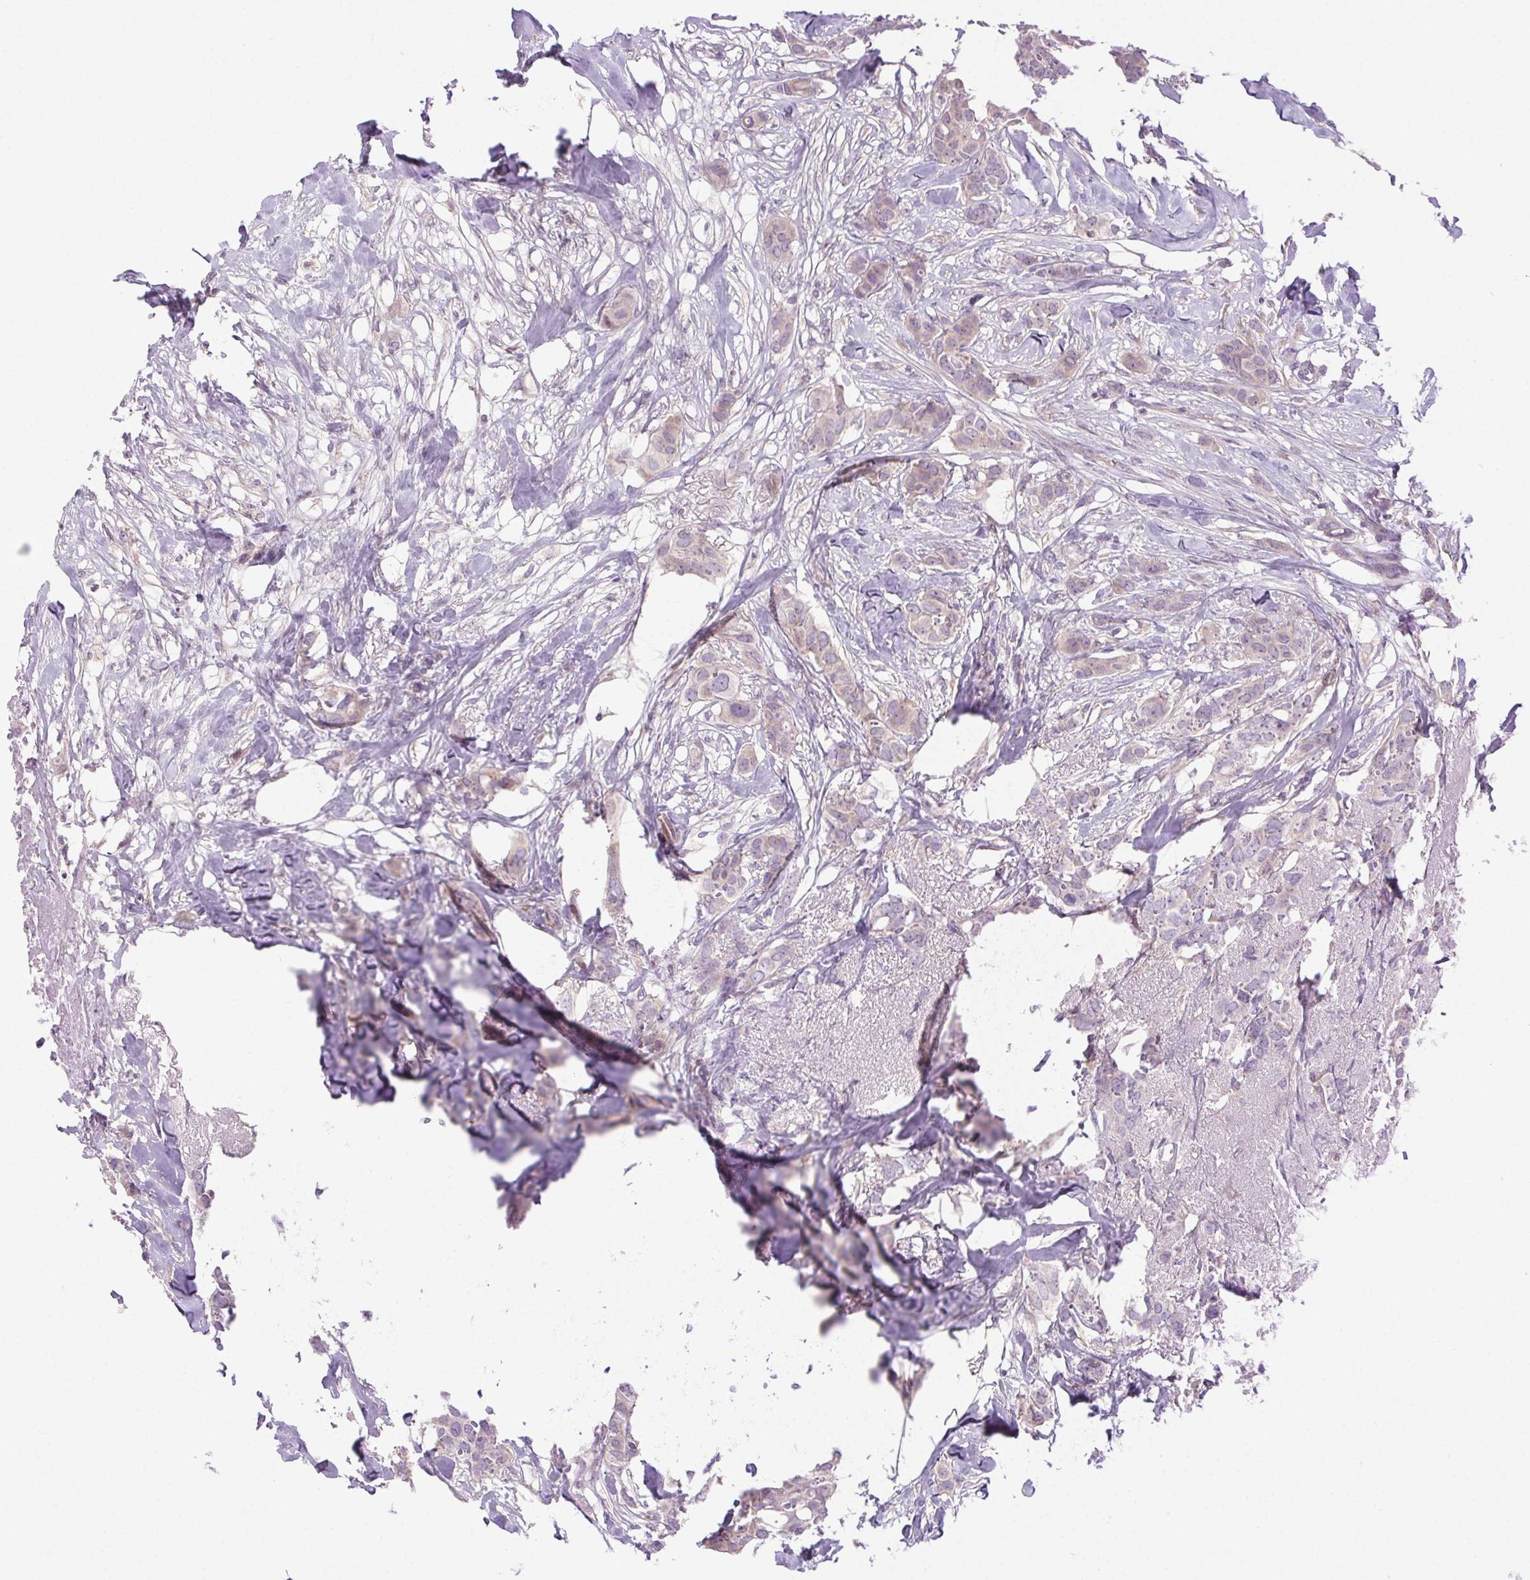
{"staining": {"intensity": "weak", "quantity": "<25%", "location": "cytoplasmic/membranous"}, "tissue": "breast cancer", "cell_type": "Tumor cells", "image_type": "cancer", "snomed": [{"axis": "morphology", "description": "Duct carcinoma"}, {"axis": "topography", "description": "Breast"}], "caption": "Protein analysis of breast cancer (intraductal carcinoma) displays no significant staining in tumor cells. (DAB (3,3'-diaminobenzidine) IHC, high magnification).", "gene": "SYT11", "patient": {"sex": "female", "age": 62}}